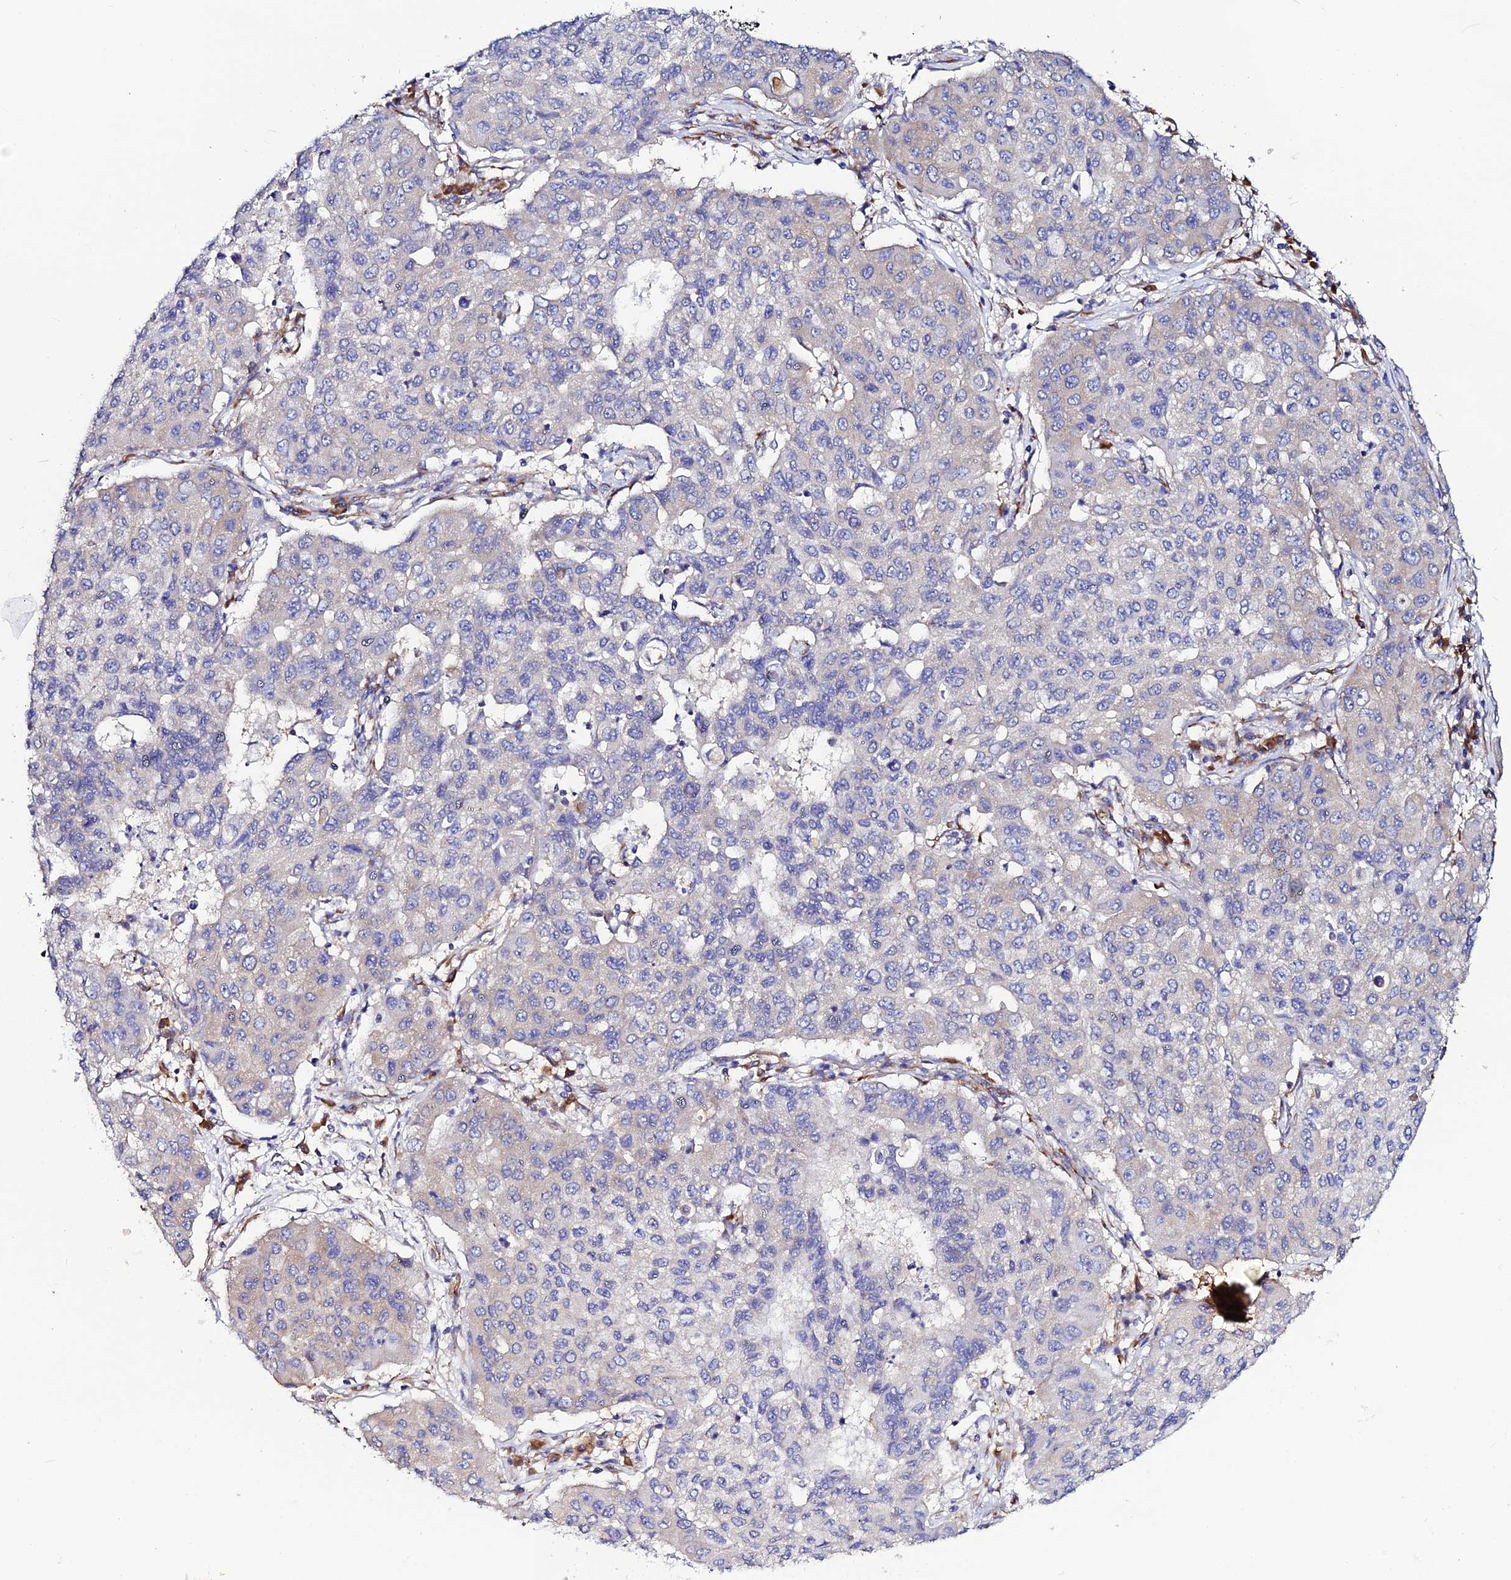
{"staining": {"intensity": "weak", "quantity": "<25%", "location": "cytoplasmic/membranous"}, "tissue": "lung cancer", "cell_type": "Tumor cells", "image_type": "cancer", "snomed": [{"axis": "morphology", "description": "Squamous cell carcinoma, NOS"}, {"axis": "topography", "description": "Lung"}], "caption": "Tumor cells are negative for protein expression in human lung cancer. (Stains: DAB immunohistochemistry with hematoxylin counter stain, Microscopy: brightfield microscopy at high magnification).", "gene": "EEF1G", "patient": {"sex": "male", "age": 74}}